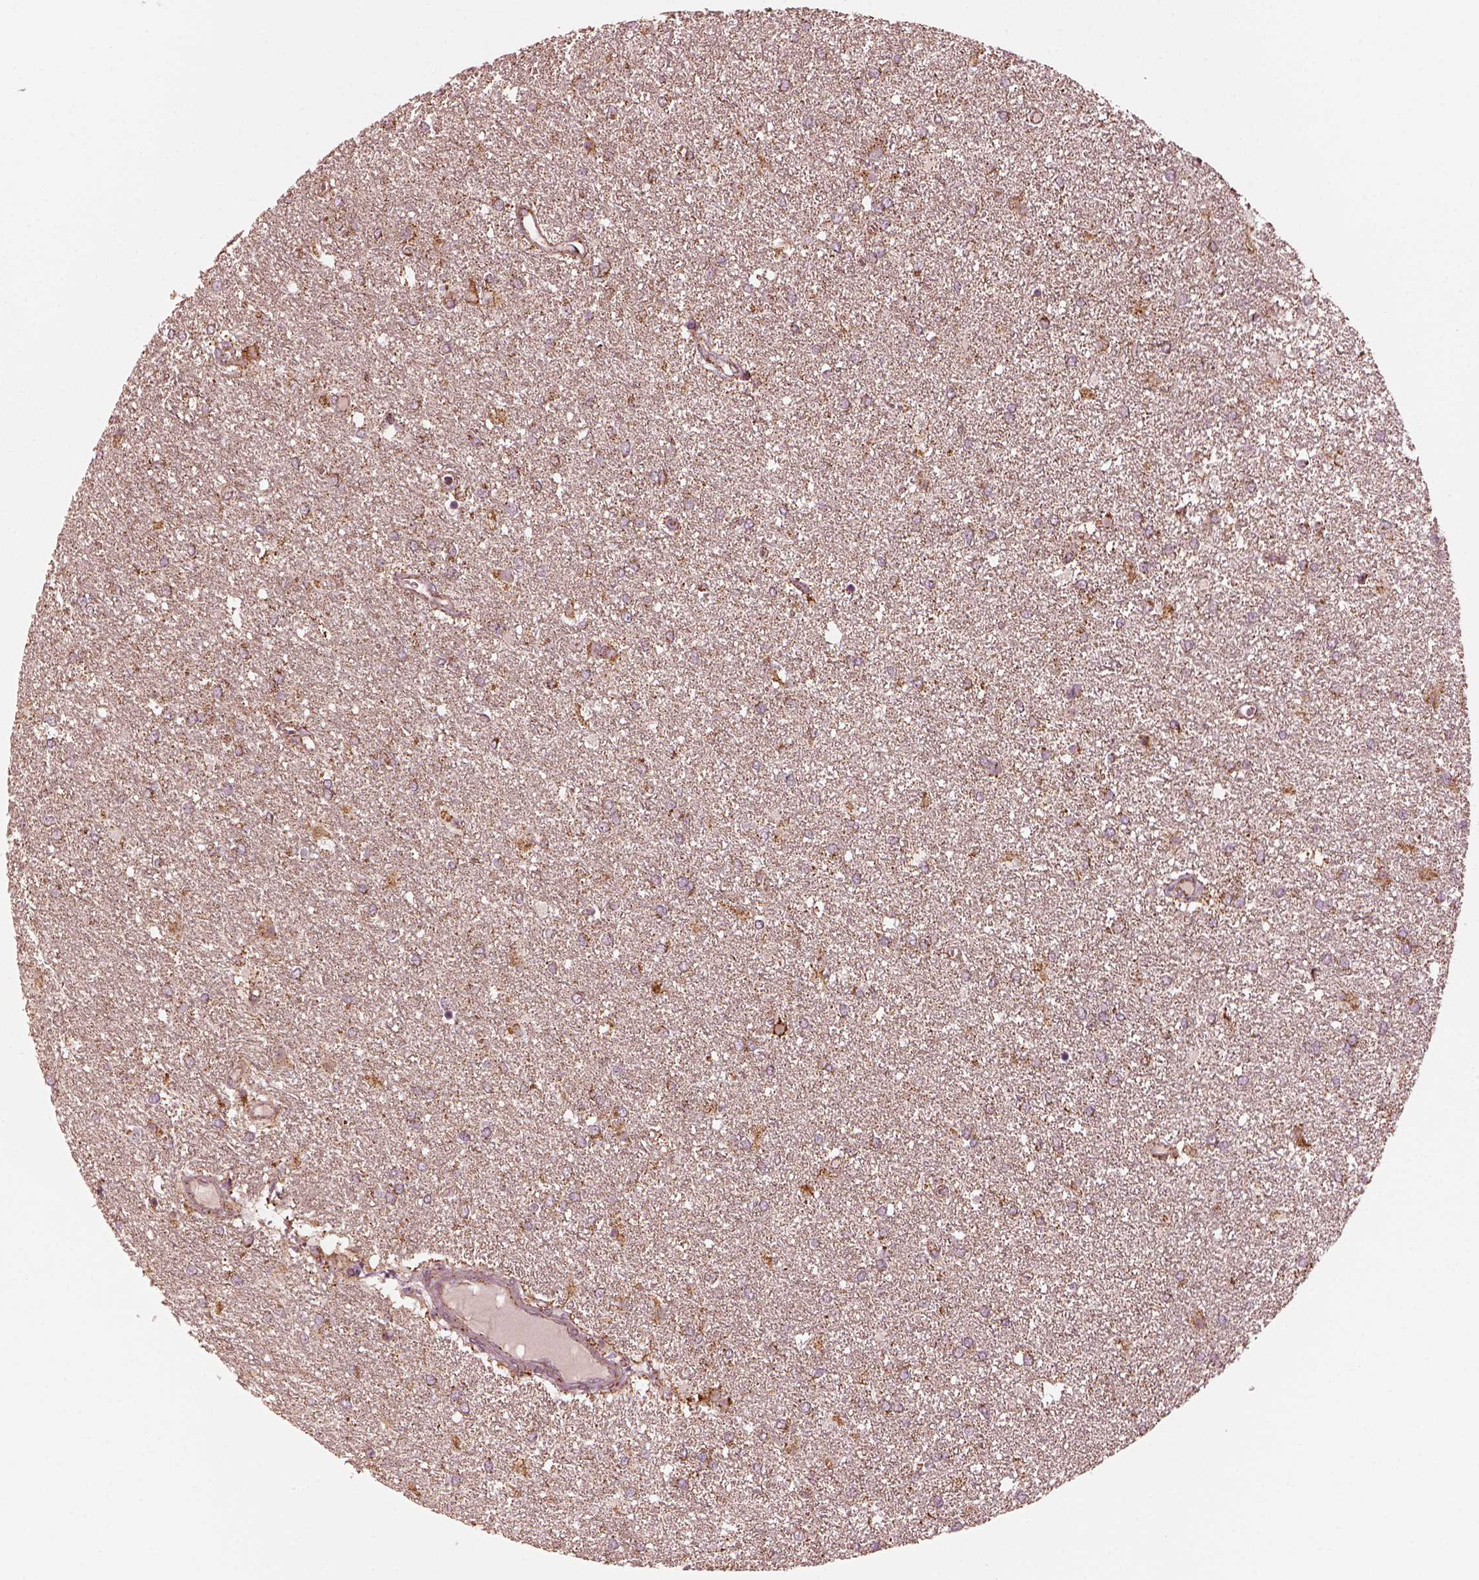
{"staining": {"intensity": "moderate", "quantity": "25%-75%", "location": "cytoplasmic/membranous"}, "tissue": "glioma", "cell_type": "Tumor cells", "image_type": "cancer", "snomed": [{"axis": "morphology", "description": "Glioma, malignant, High grade"}, {"axis": "topography", "description": "Brain"}], "caption": "A micrograph showing moderate cytoplasmic/membranous expression in approximately 25%-75% of tumor cells in malignant high-grade glioma, as visualized by brown immunohistochemical staining.", "gene": "NDUFB10", "patient": {"sex": "female", "age": 61}}